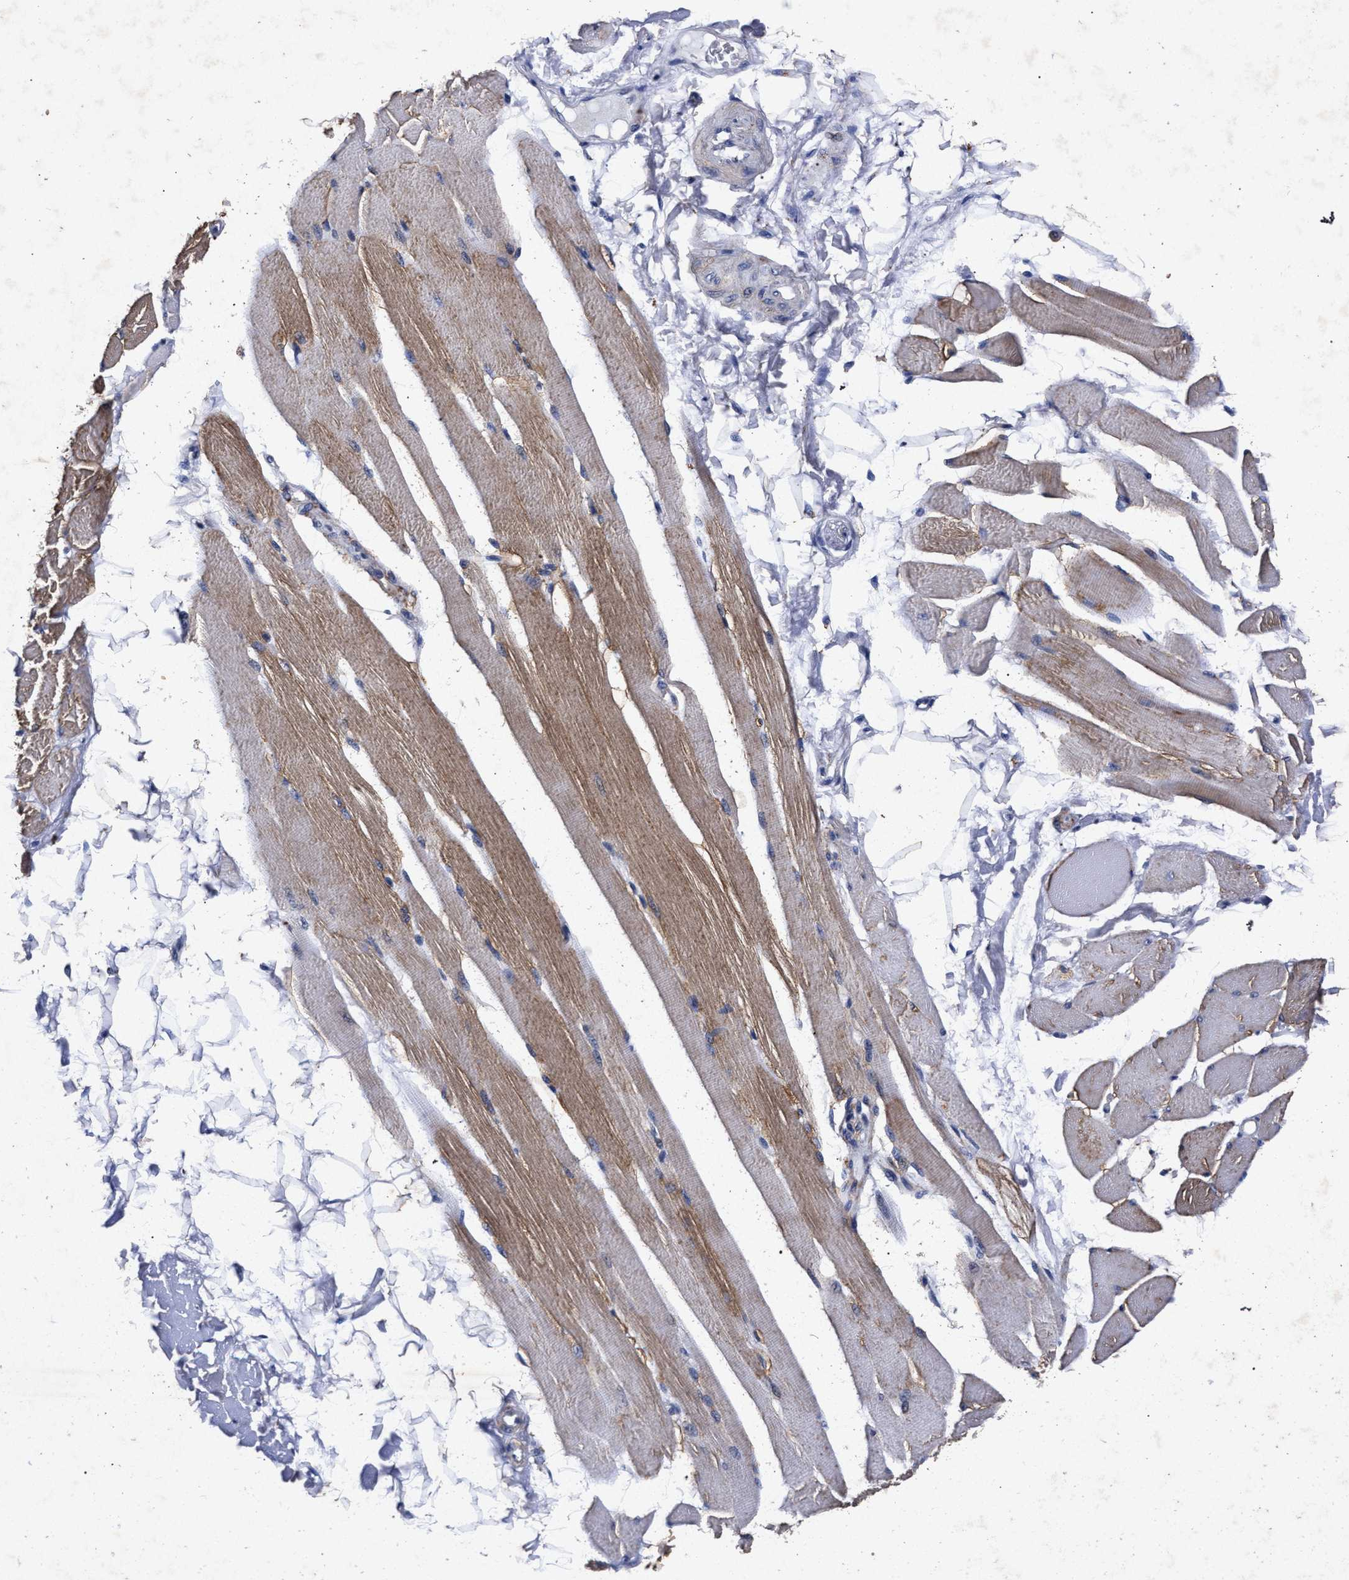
{"staining": {"intensity": "weak", "quantity": "25%-75%", "location": "cytoplasmic/membranous"}, "tissue": "skeletal muscle", "cell_type": "Myocytes", "image_type": "normal", "snomed": [{"axis": "morphology", "description": "Normal tissue, NOS"}, {"axis": "topography", "description": "Skeletal muscle"}, {"axis": "topography", "description": "Peripheral nerve tissue"}], "caption": "DAB immunohistochemical staining of unremarkable human skeletal muscle reveals weak cytoplasmic/membranous protein staining in approximately 25%-75% of myocytes.", "gene": "ATP1A2", "patient": {"sex": "female", "age": 84}}